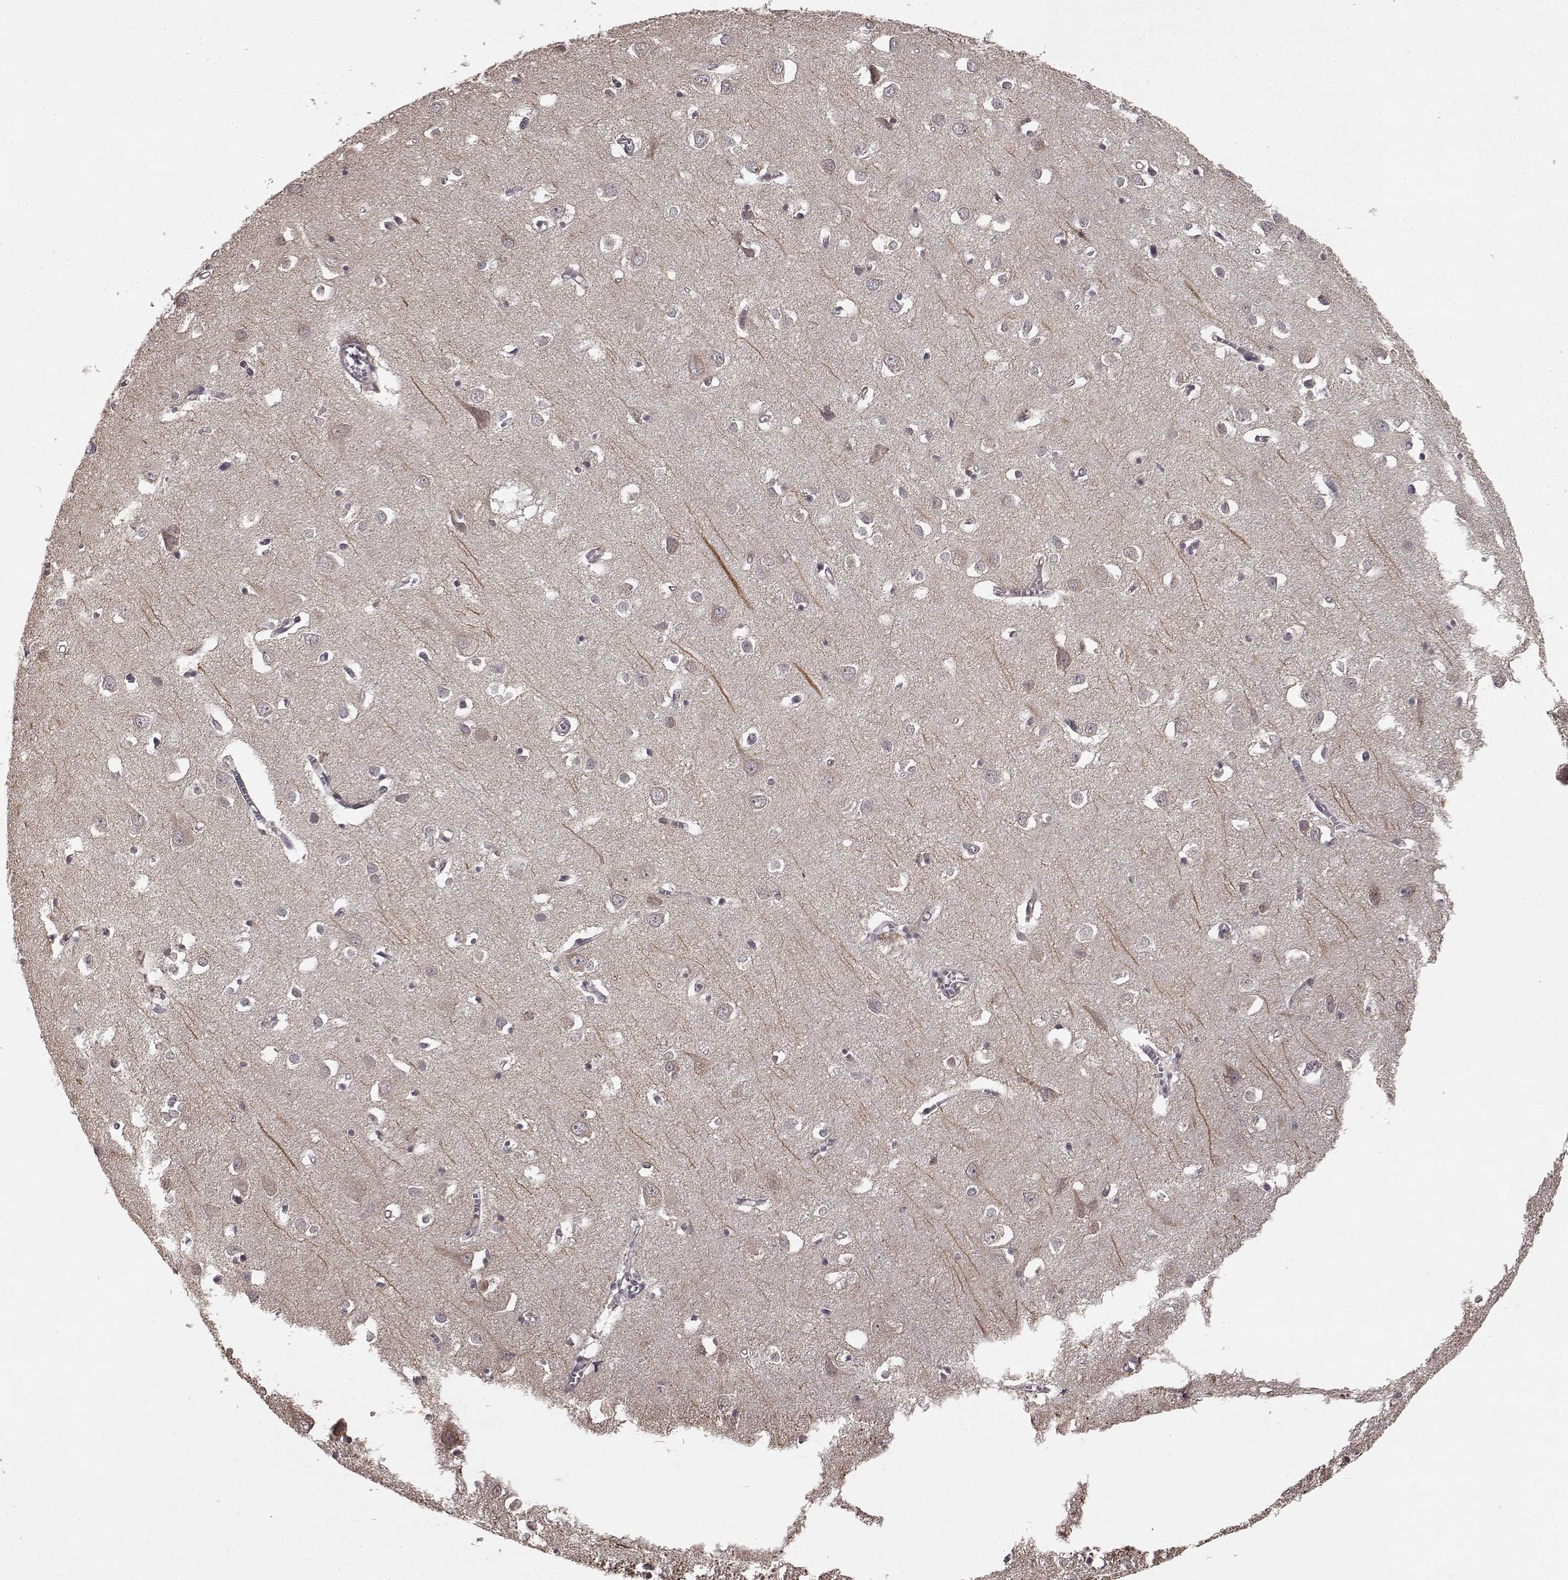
{"staining": {"intensity": "negative", "quantity": "none", "location": "none"}, "tissue": "cerebral cortex", "cell_type": "Endothelial cells", "image_type": "normal", "snomed": [{"axis": "morphology", "description": "Normal tissue, NOS"}, {"axis": "topography", "description": "Cerebral cortex"}], "caption": "DAB immunohistochemical staining of benign human cerebral cortex shows no significant positivity in endothelial cells.", "gene": "NTRK2", "patient": {"sex": "male", "age": 70}}